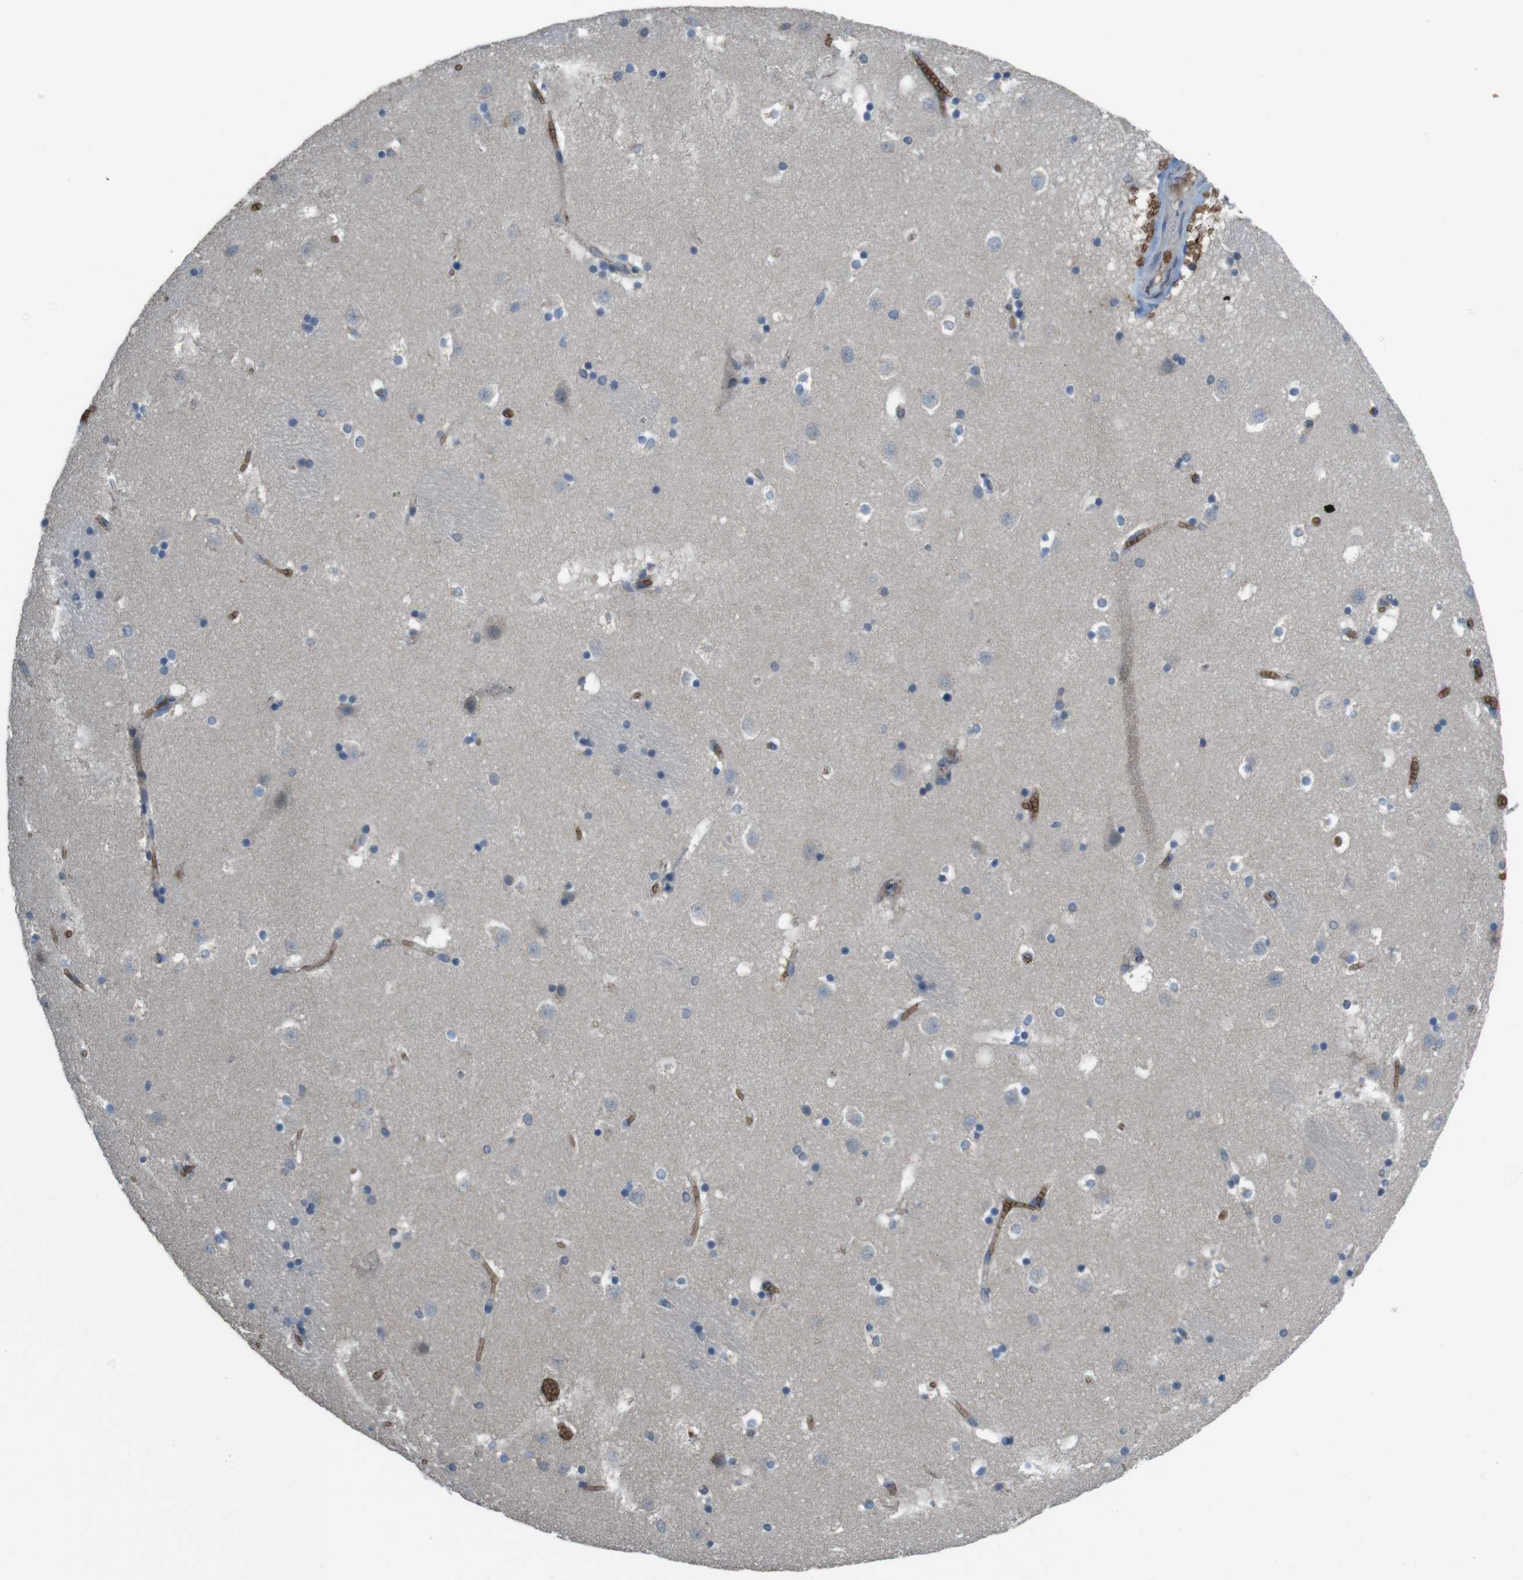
{"staining": {"intensity": "negative", "quantity": "none", "location": "none"}, "tissue": "caudate", "cell_type": "Glial cells", "image_type": "normal", "snomed": [{"axis": "morphology", "description": "Normal tissue, NOS"}, {"axis": "topography", "description": "Lateral ventricle wall"}], "caption": "Caudate stained for a protein using immunohistochemistry (IHC) demonstrates no positivity glial cells.", "gene": "GYPA", "patient": {"sex": "male", "age": 45}}